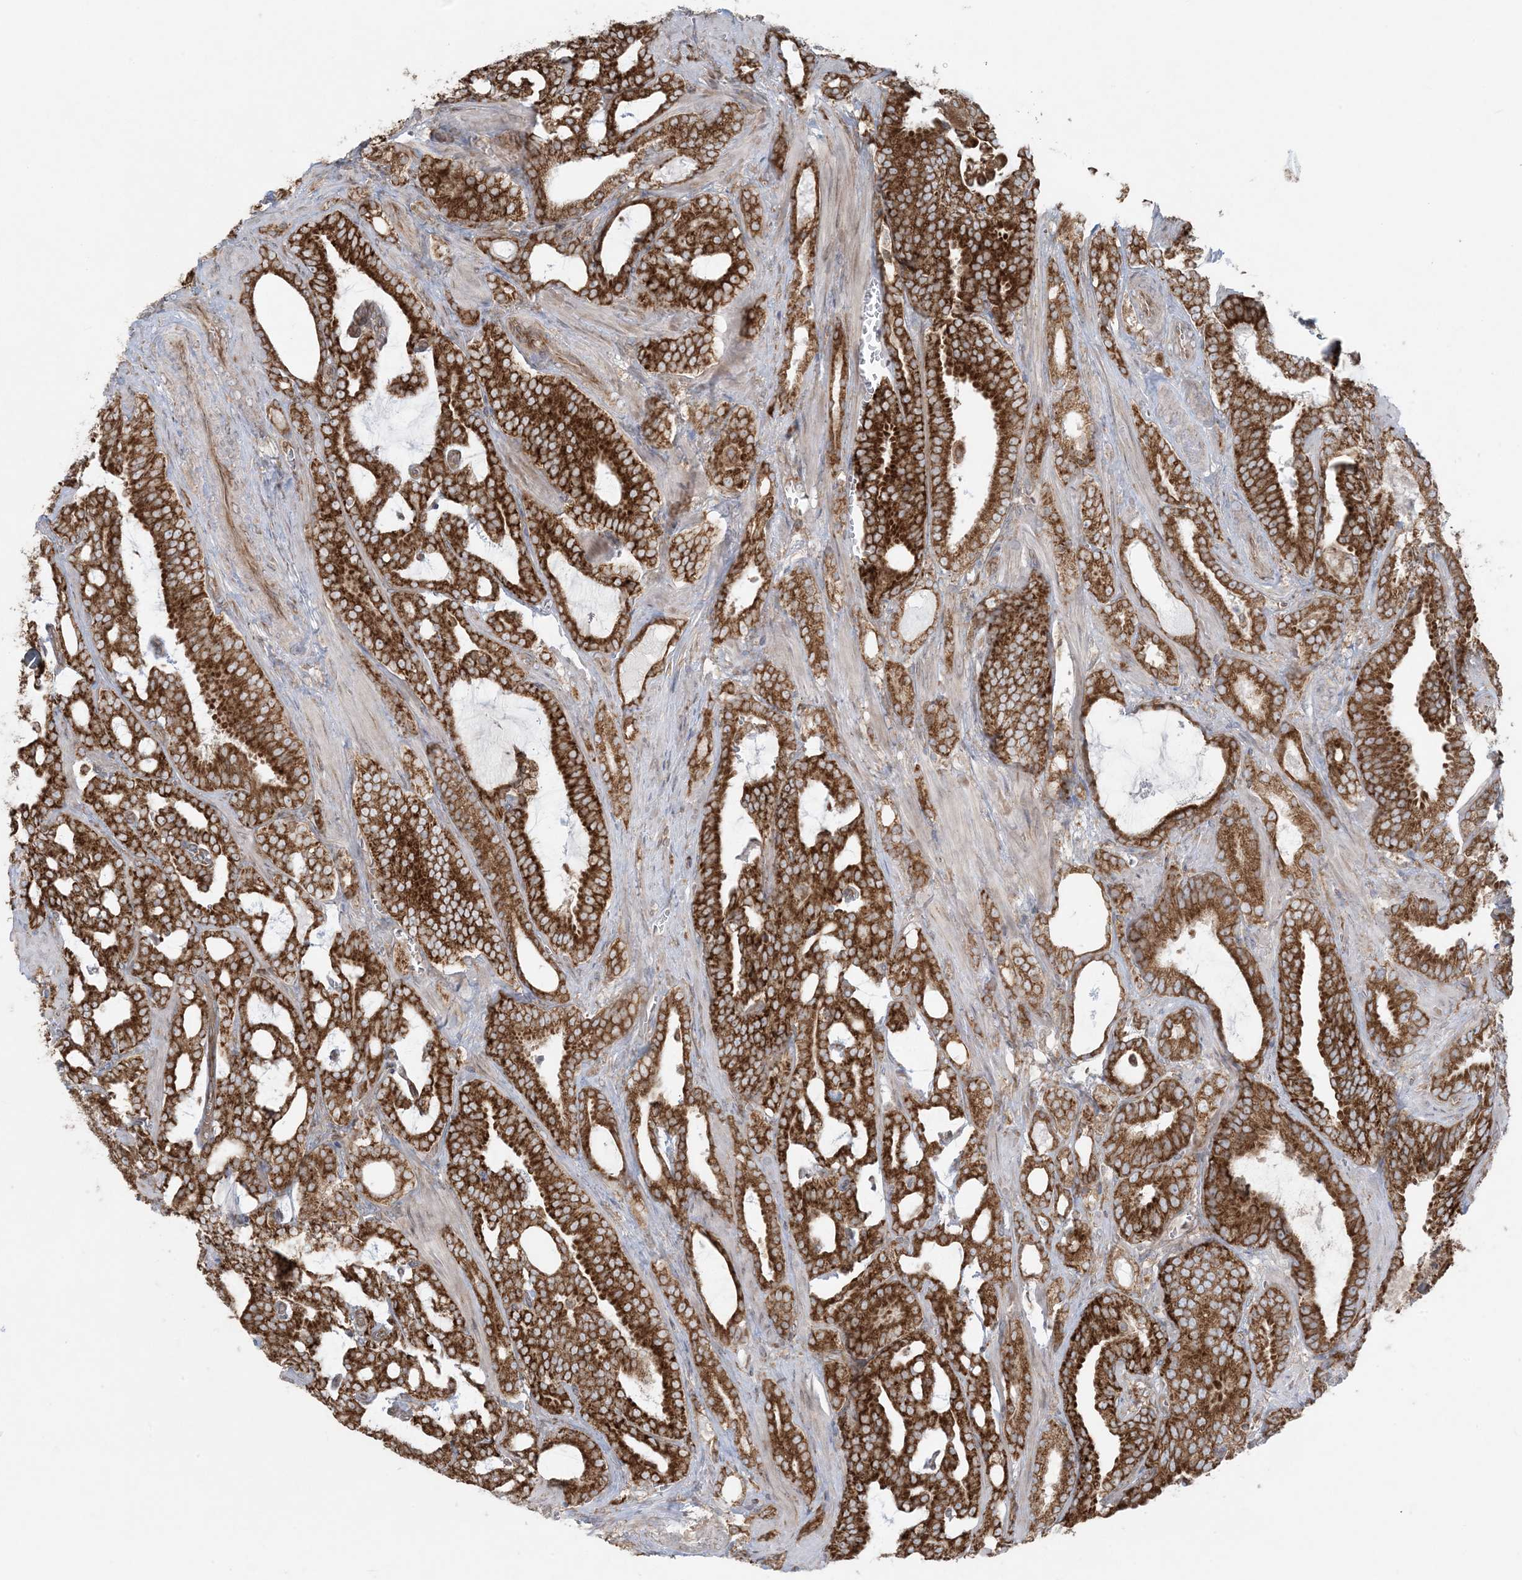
{"staining": {"intensity": "strong", "quantity": ">75%", "location": "cytoplasmic/membranous"}, "tissue": "prostate cancer", "cell_type": "Tumor cells", "image_type": "cancer", "snomed": [{"axis": "morphology", "description": "Adenocarcinoma, High grade"}, {"axis": "topography", "description": "Prostate and seminal vesicle, NOS"}], "caption": "IHC histopathology image of neoplastic tissue: prostate cancer (high-grade adenocarcinoma) stained using immunohistochemistry (IHC) demonstrates high levels of strong protein expression localized specifically in the cytoplasmic/membranous of tumor cells, appearing as a cytoplasmic/membranous brown color.", "gene": "UBXN4", "patient": {"sex": "male", "age": 67}}